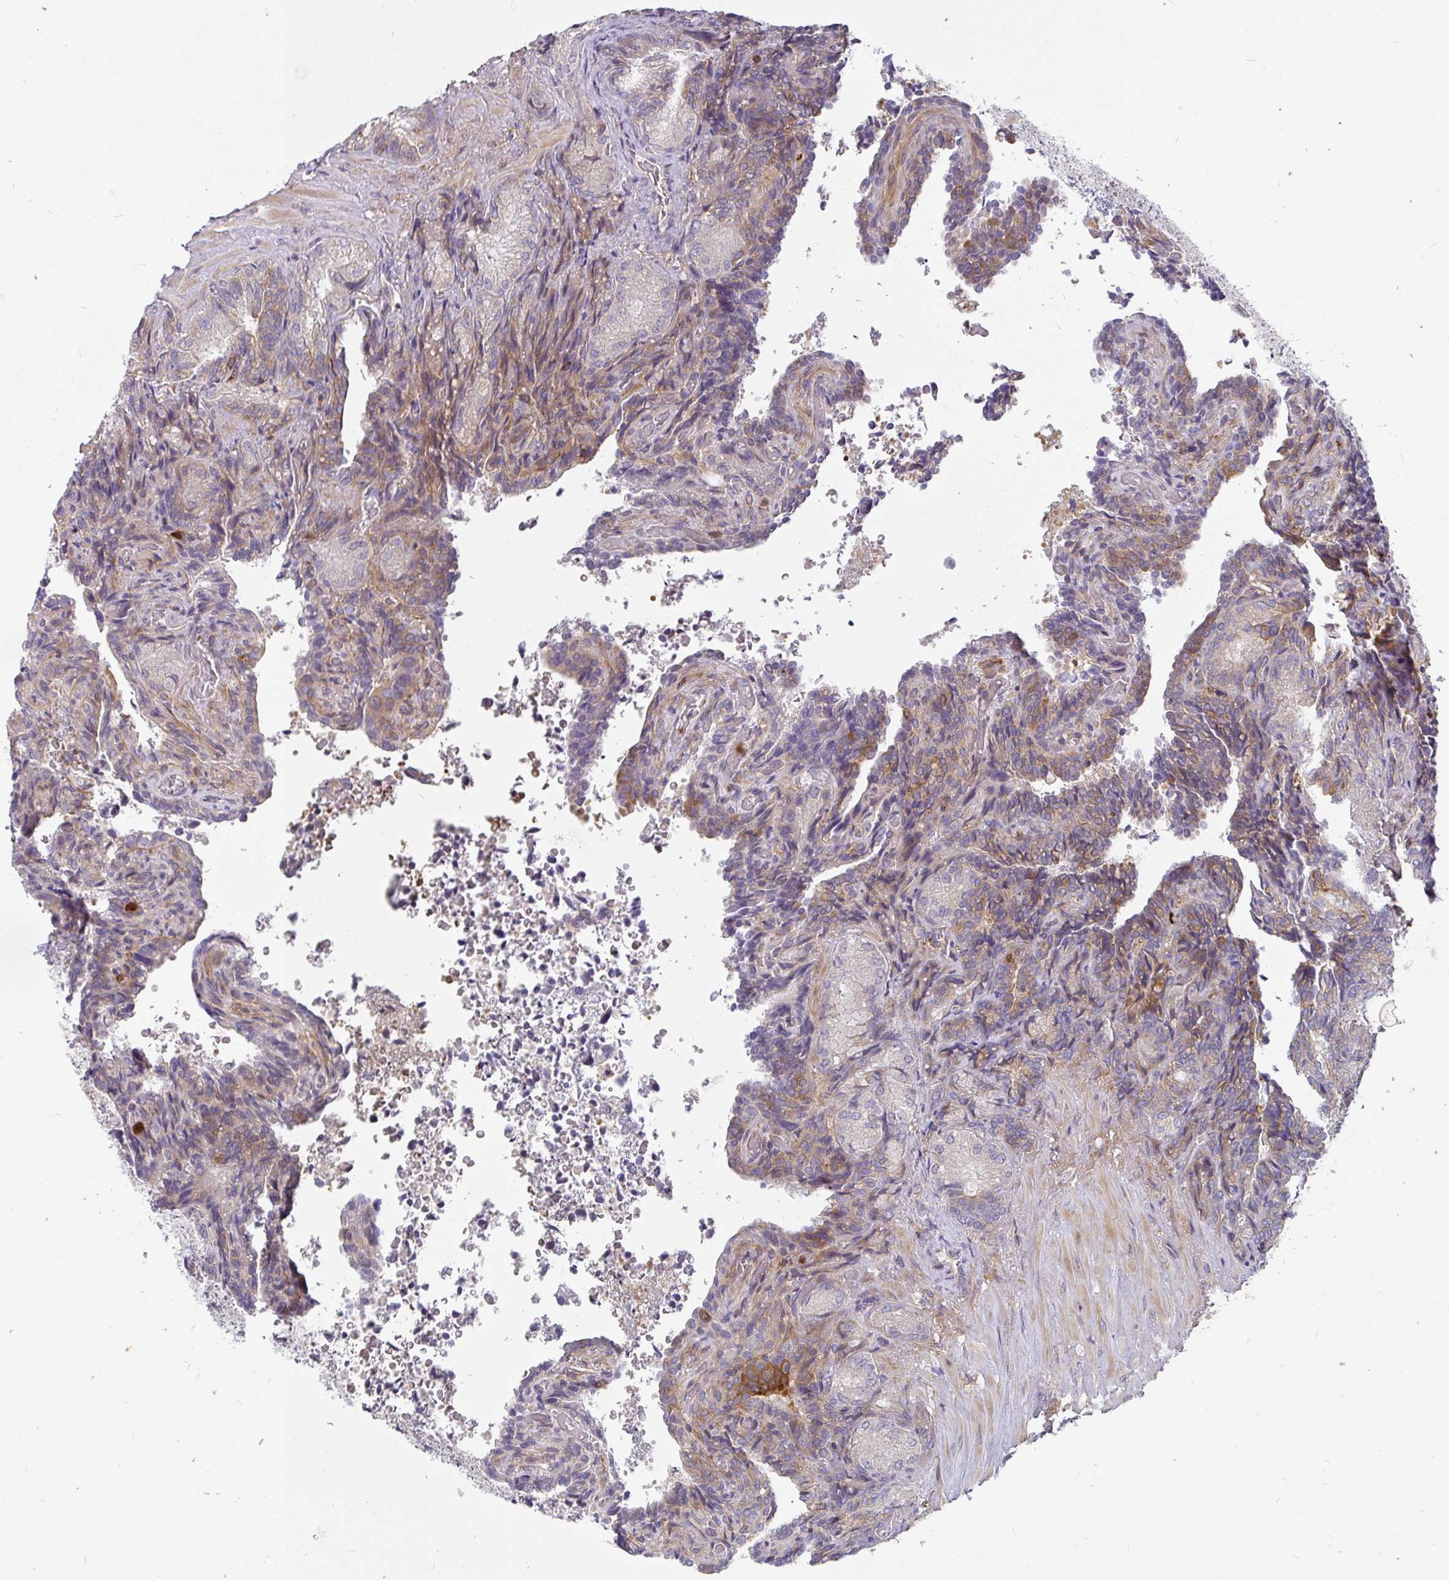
{"staining": {"intensity": "moderate", "quantity": "25%-75%", "location": "cytoplasmic/membranous"}, "tissue": "seminal vesicle", "cell_type": "Glandular cells", "image_type": "normal", "snomed": [{"axis": "morphology", "description": "Normal tissue, NOS"}, {"axis": "topography", "description": "Seminal veicle"}], "caption": "Protein positivity by IHC shows moderate cytoplasmic/membranous expression in about 25%-75% of glandular cells in unremarkable seminal vesicle.", "gene": "CSF3R", "patient": {"sex": "male", "age": 68}}